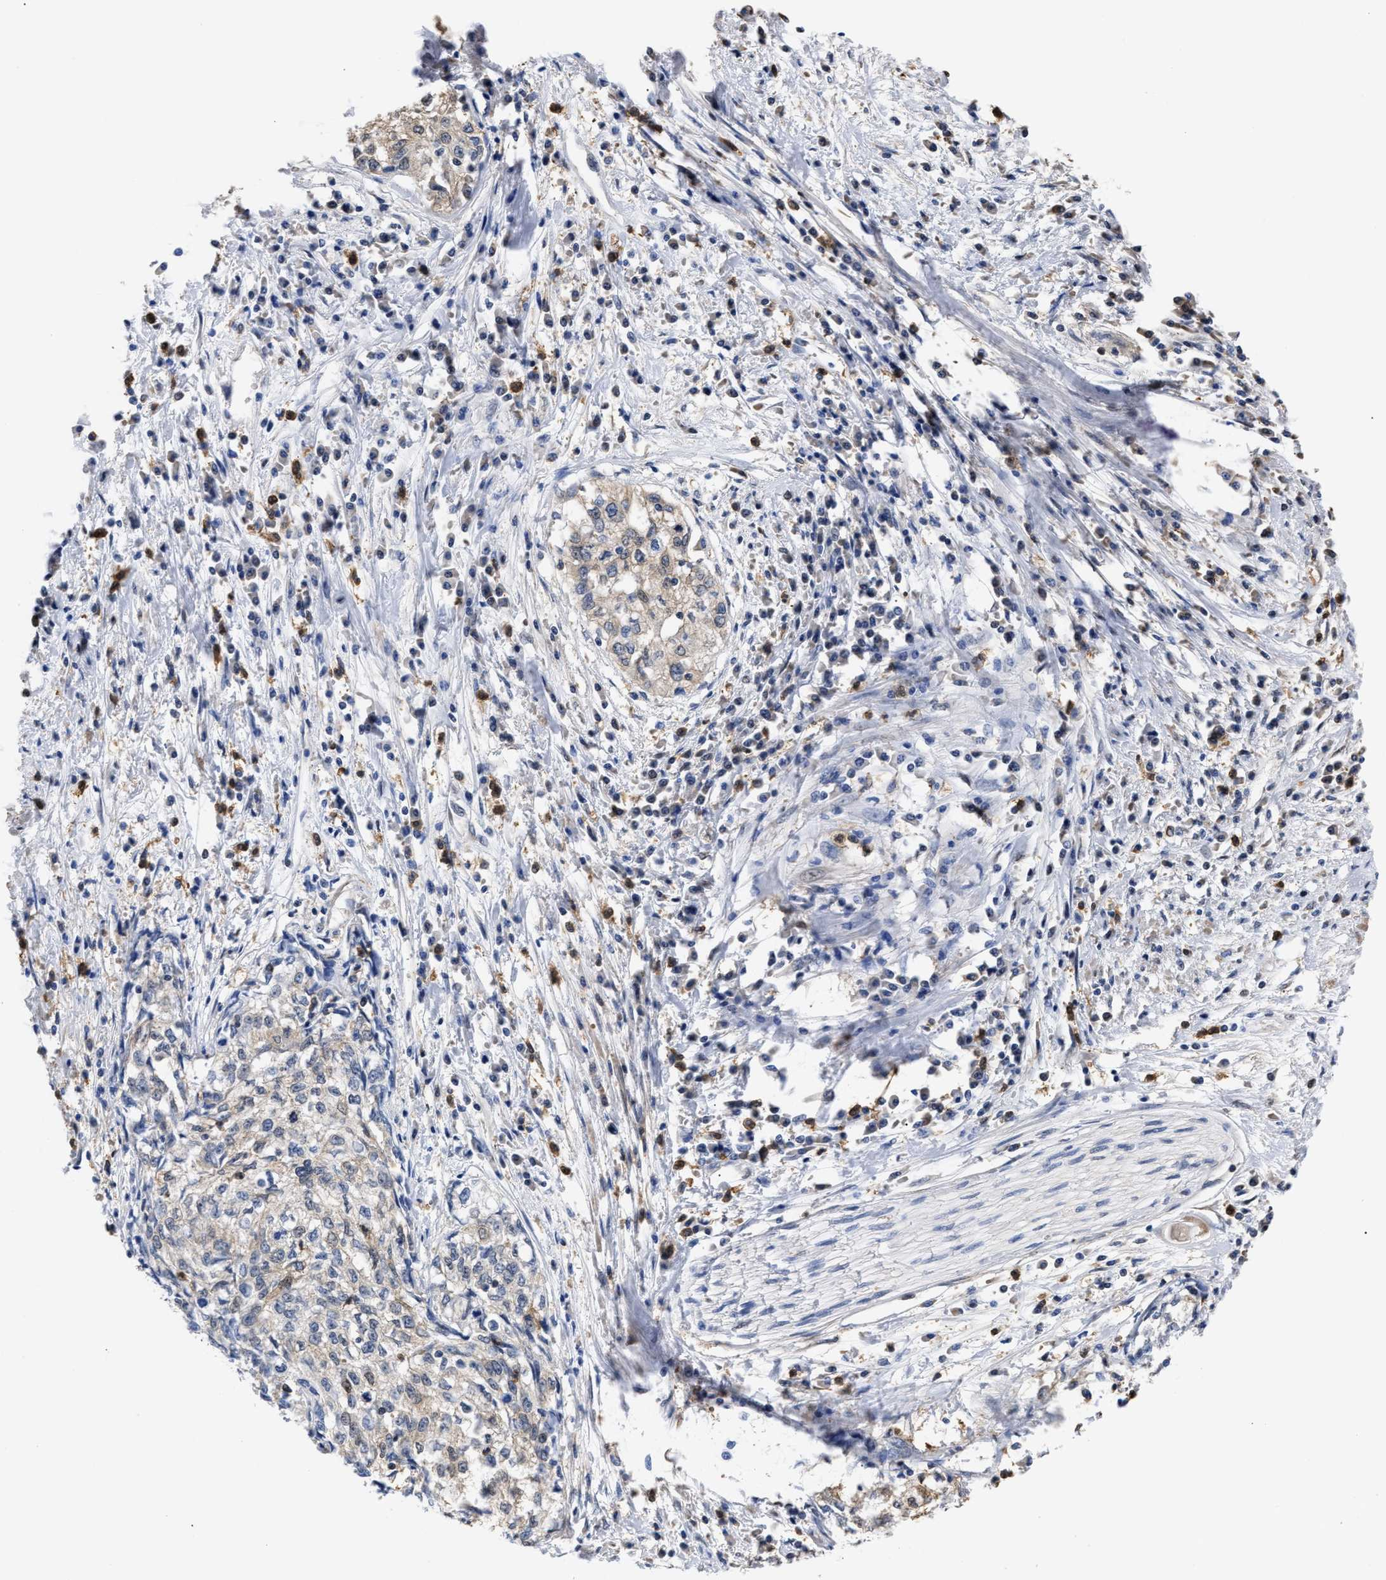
{"staining": {"intensity": "weak", "quantity": "<25%", "location": "cytoplasmic/membranous"}, "tissue": "cervical cancer", "cell_type": "Tumor cells", "image_type": "cancer", "snomed": [{"axis": "morphology", "description": "Squamous cell carcinoma, NOS"}, {"axis": "topography", "description": "Cervix"}], "caption": "The immunohistochemistry (IHC) image has no significant positivity in tumor cells of cervical cancer (squamous cell carcinoma) tissue.", "gene": "KLHDC1", "patient": {"sex": "female", "age": 57}}